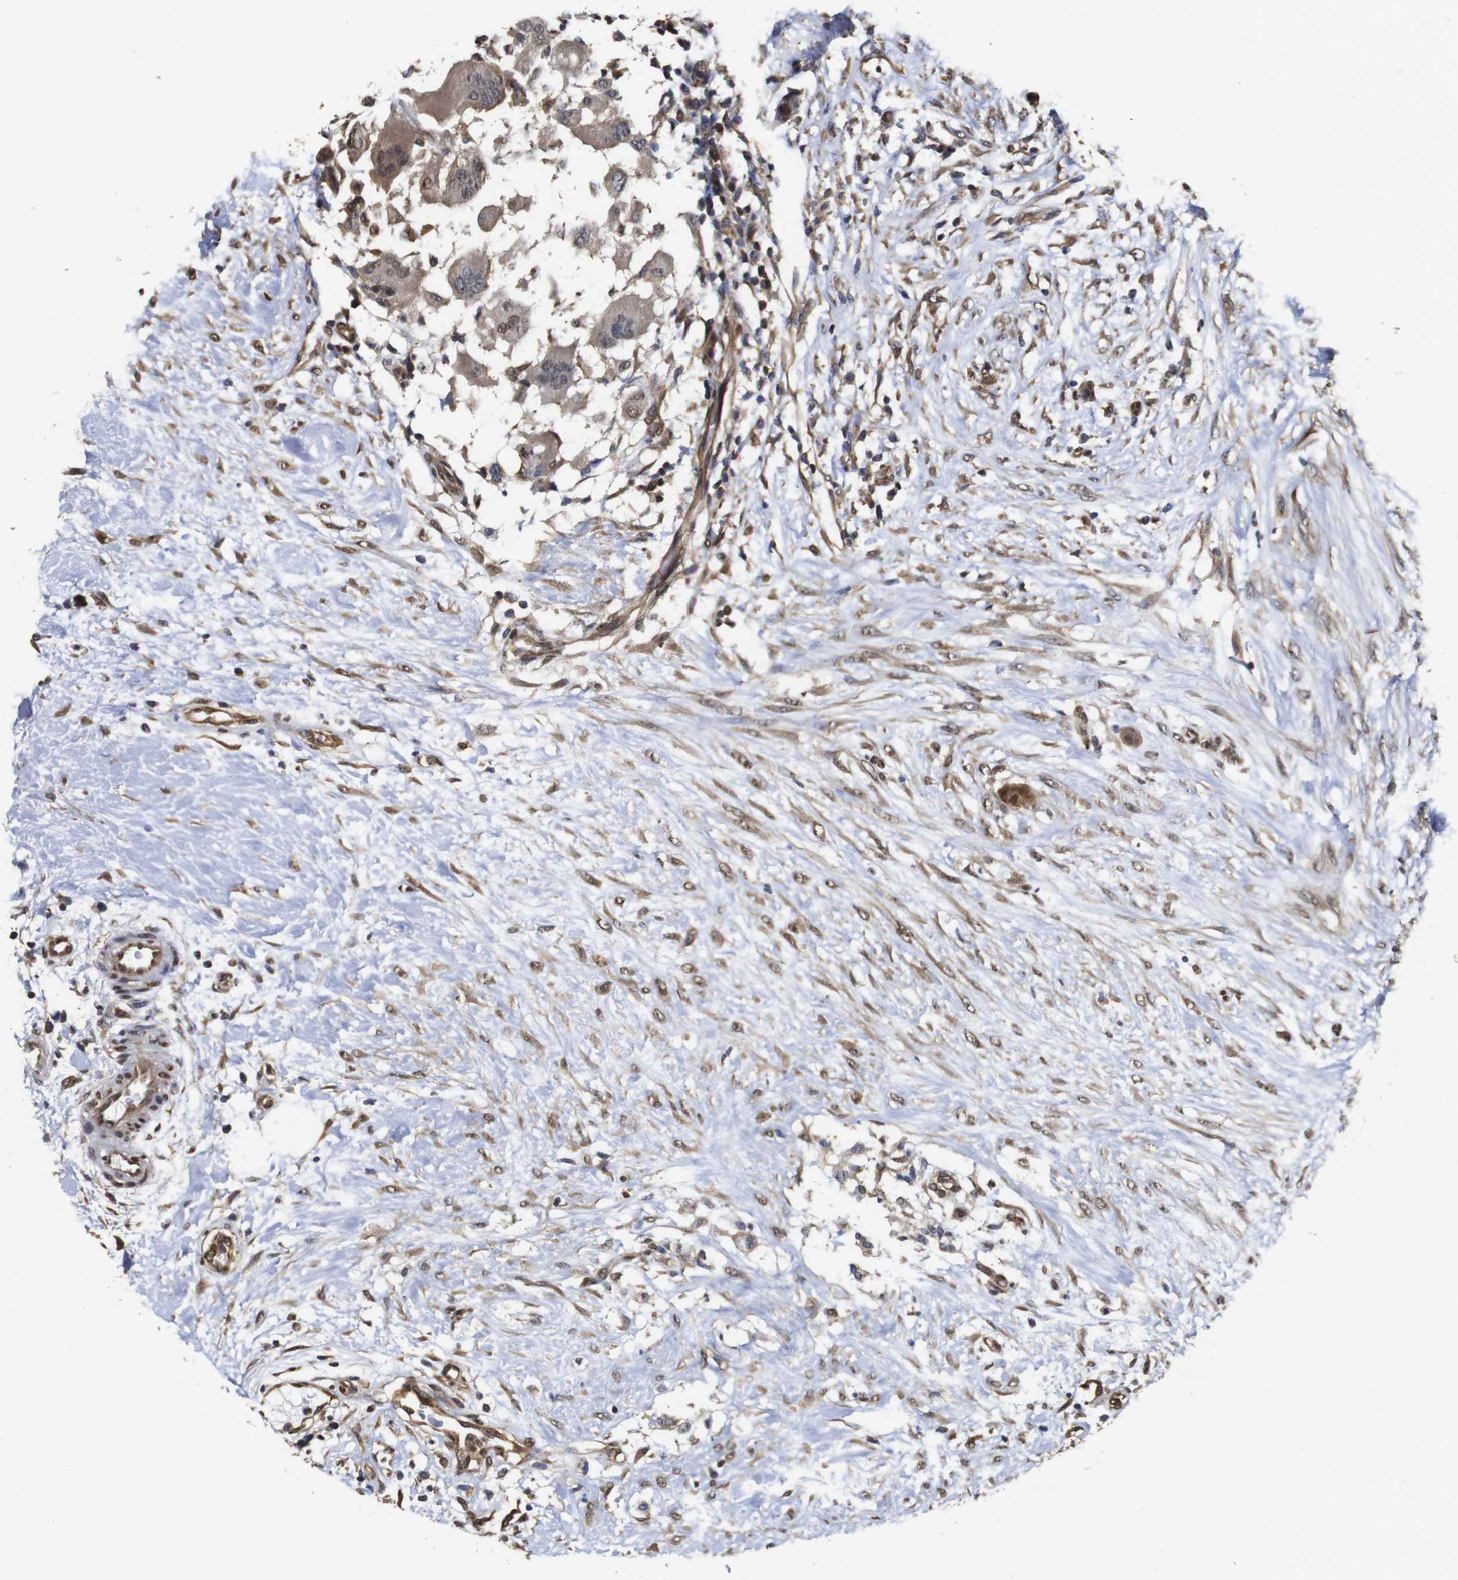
{"staining": {"intensity": "moderate", "quantity": ">75%", "location": "cytoplasmic/membranous"}, "tissue": "breast cancer", "cell_type": "Tumor cells", "image_type": "cancer", "snomed": [{"axis": "morphology", "description": "Duct carcinoma"}, {"axis": "topography", "description": "Breast"}], "caption": "A medium amount of moderate cytoplasmic/membranous expression is present in approximately >75% of tumor cells in breast cancer tissue.", "gene": "SUMO3", "patient": {"sex": "female", "age": 40}}